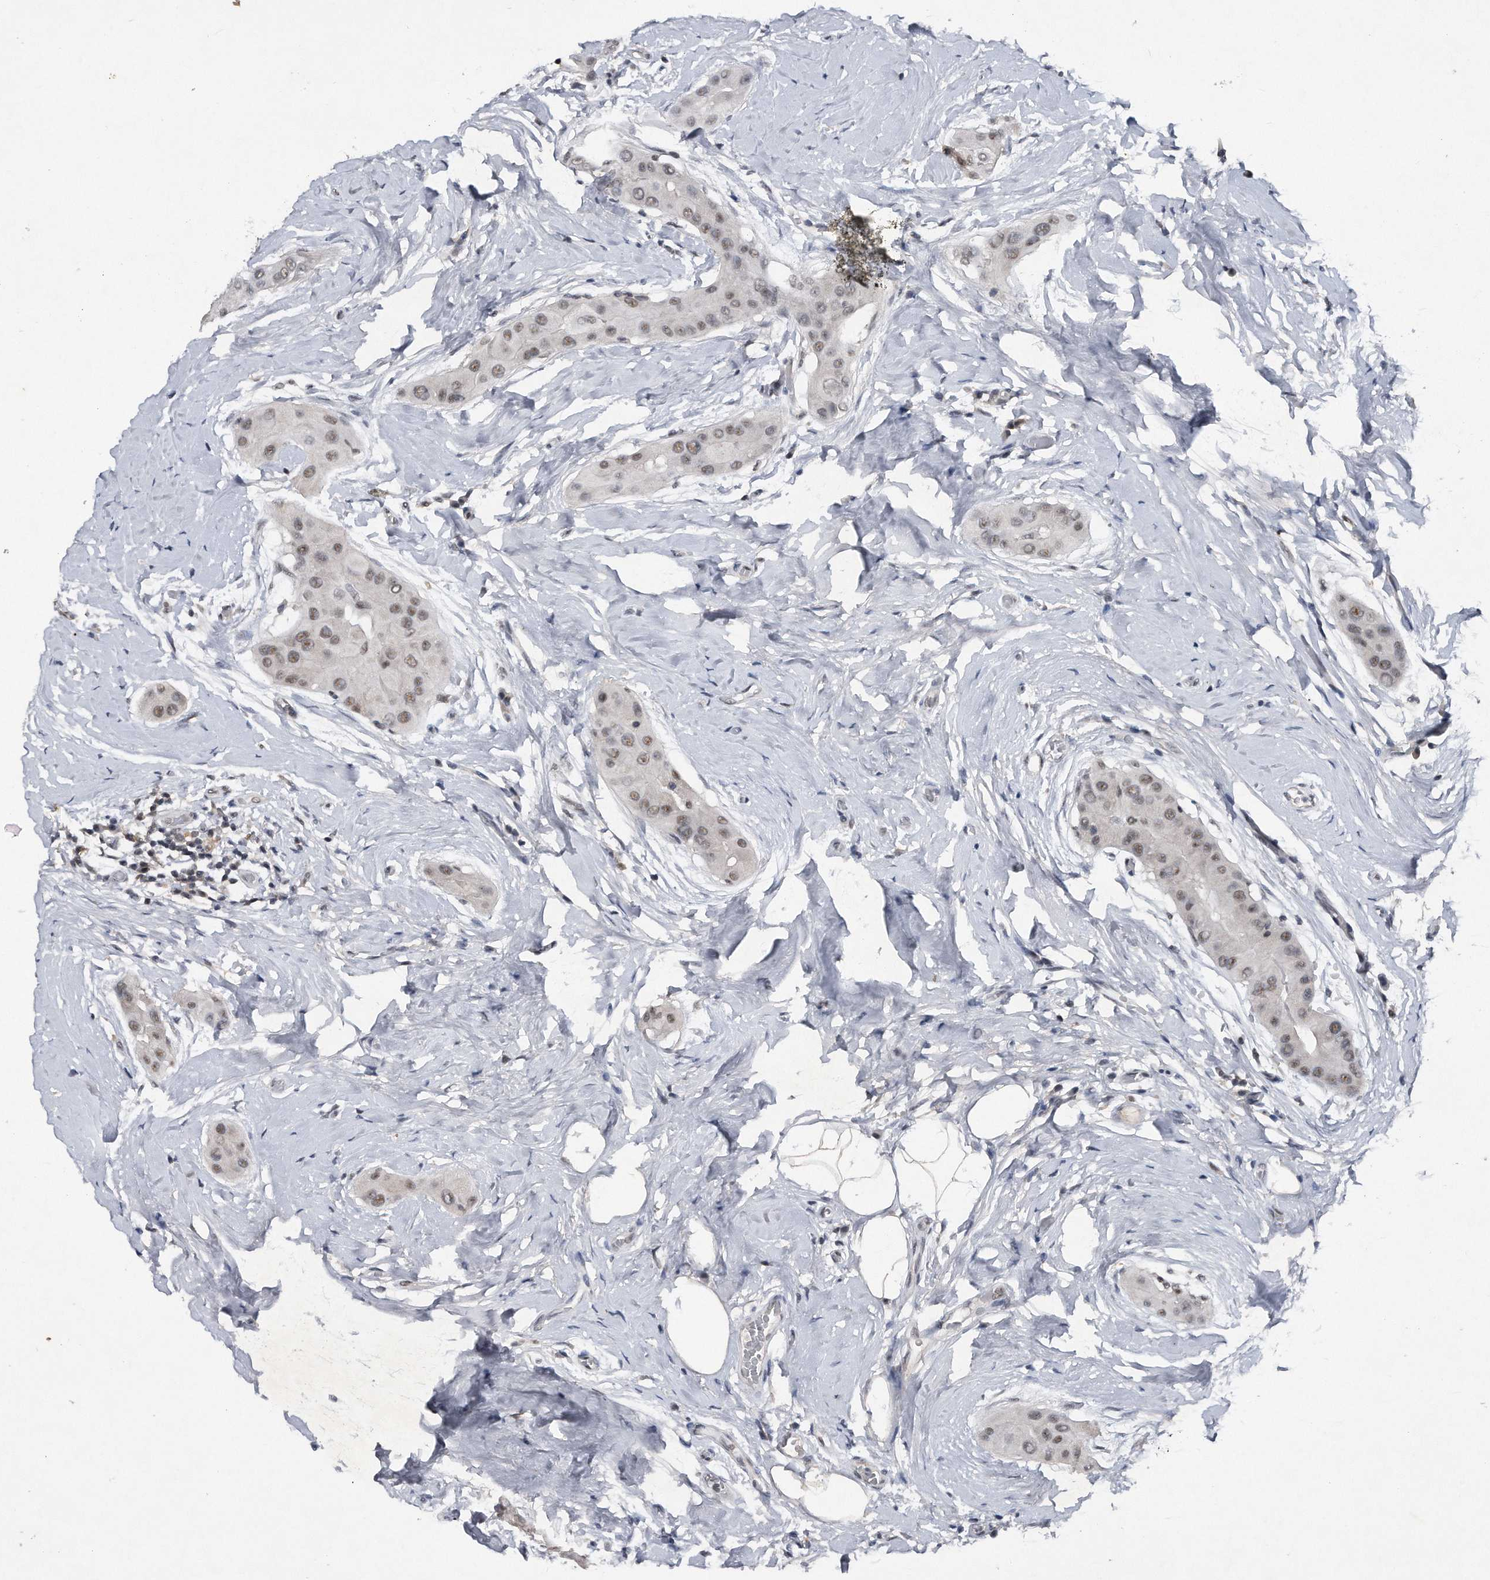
{"staining": {"intensity": "weak", "quantity": ">75%", "location": "nuclear"}, "tissue": "thyroid cancer", "cell_type": "Tumor cells", "image_type": "cancer", "snomed": [{"axis": "morphology", "description": "Papillary adenocarcinoma, NOS"}, {"axis": "topography", "description": "Thyroid gland"}], "caption": "Approximately >75% of tumor cells in thyroid cancer (papillary adenocarcinoma) demonstrate weak nuclear protein staining as visualized by brown immunohistochemical staining.", "gene": "VIRMA", "patient": {"sex": "male", "age": 33}}